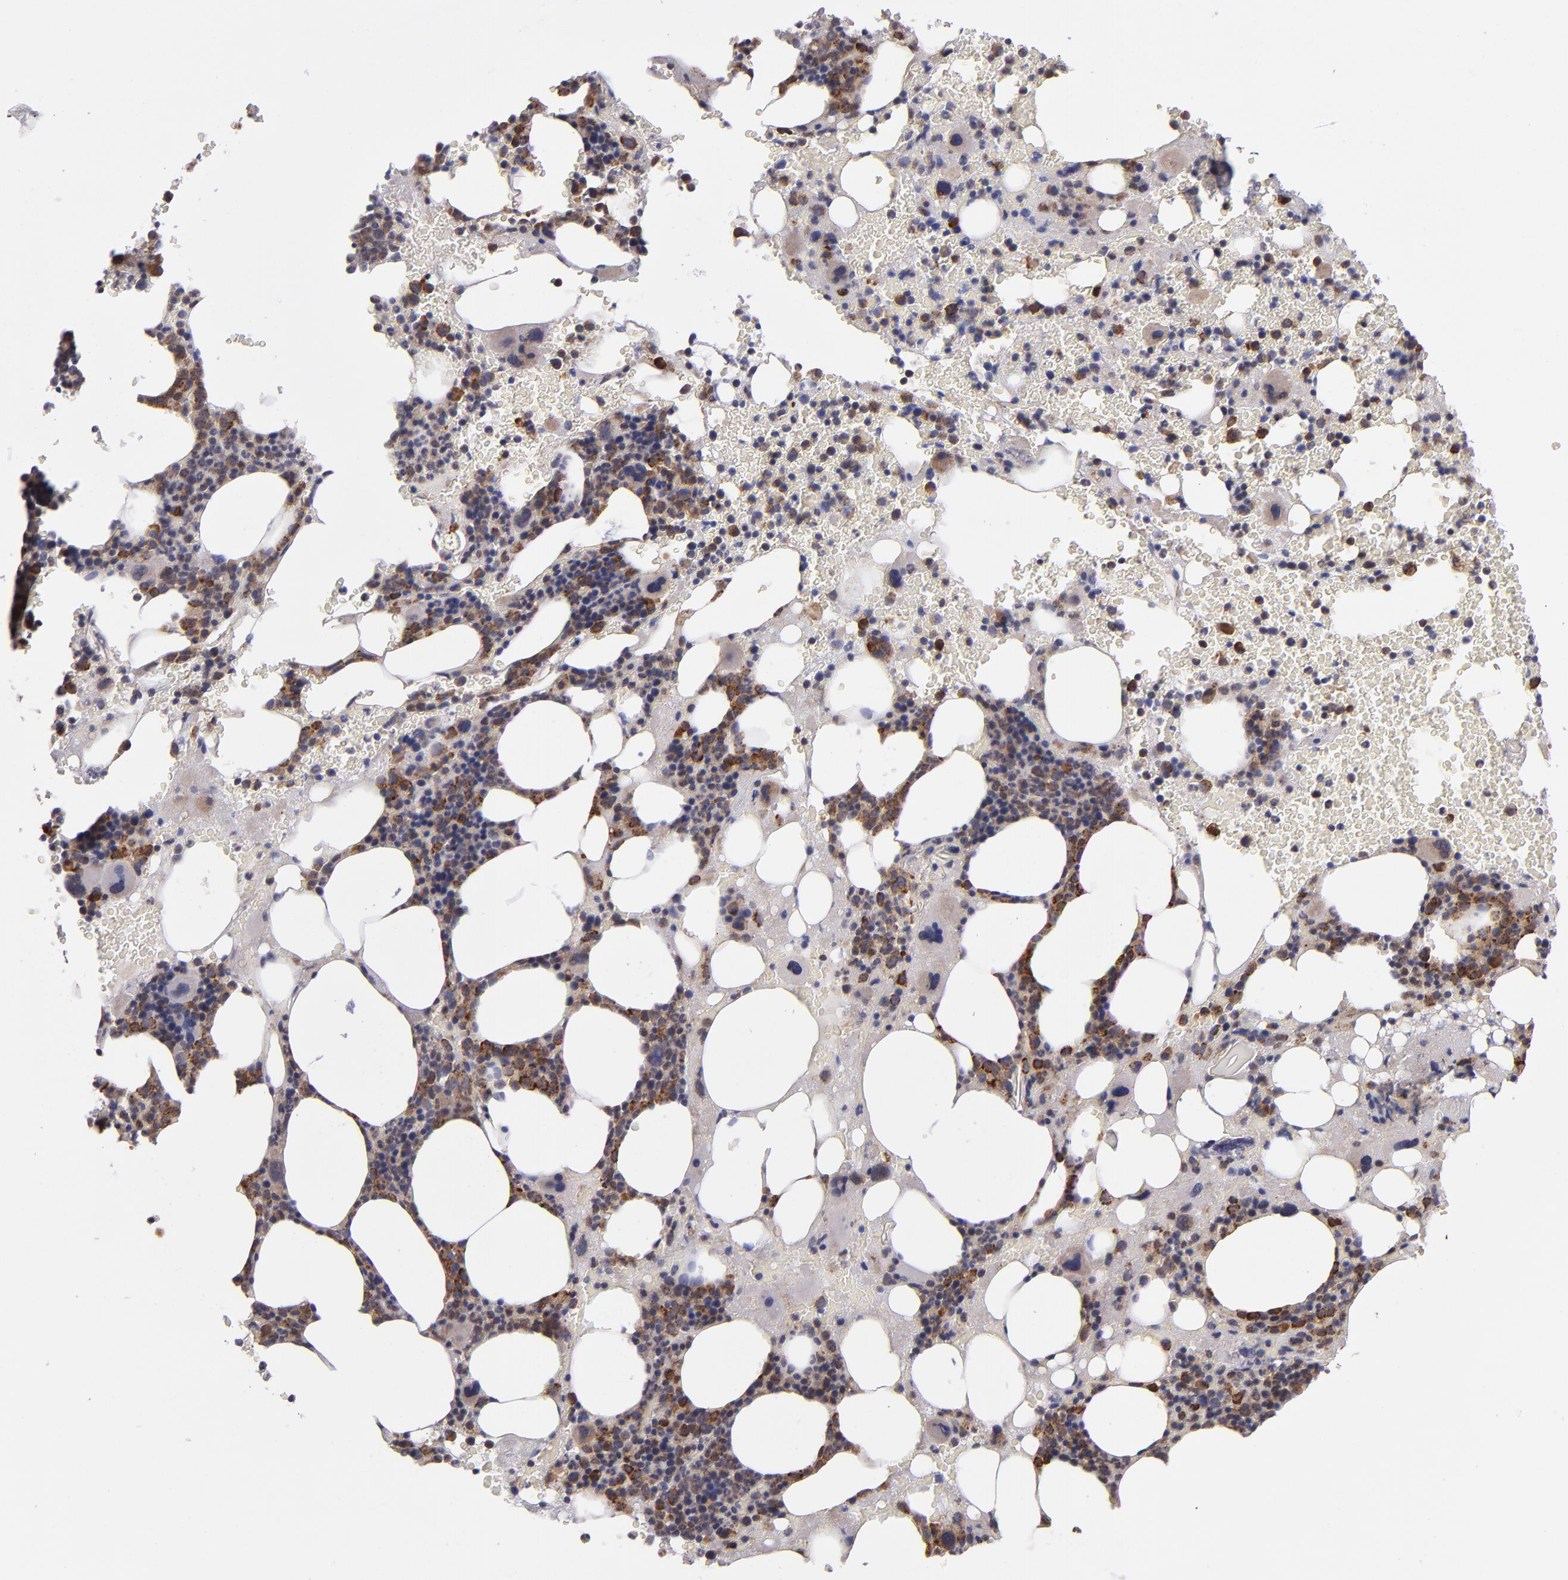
{"staining": {"intensity": "moderate", "quantity": "25%-75%", "location": "cytoplasmic/membranous"}, "tissue": "bone marrow", "cell_type": "Hematopoietic cells", "image_type": "normal", "snomed": [{"axis": "morphology", "description": "Normal tissue, NOS"}, {"axis": "topography", "description": "Bone marrow"}], "caption": "Protein expression analysis of benign bone marrow exhibits moderate cytoplasmic/membranous staining in approximately 25%-75% of hematopoietic cells.", "gene": "IFIH1", "patient": {"sex": "male", "age": 82}}